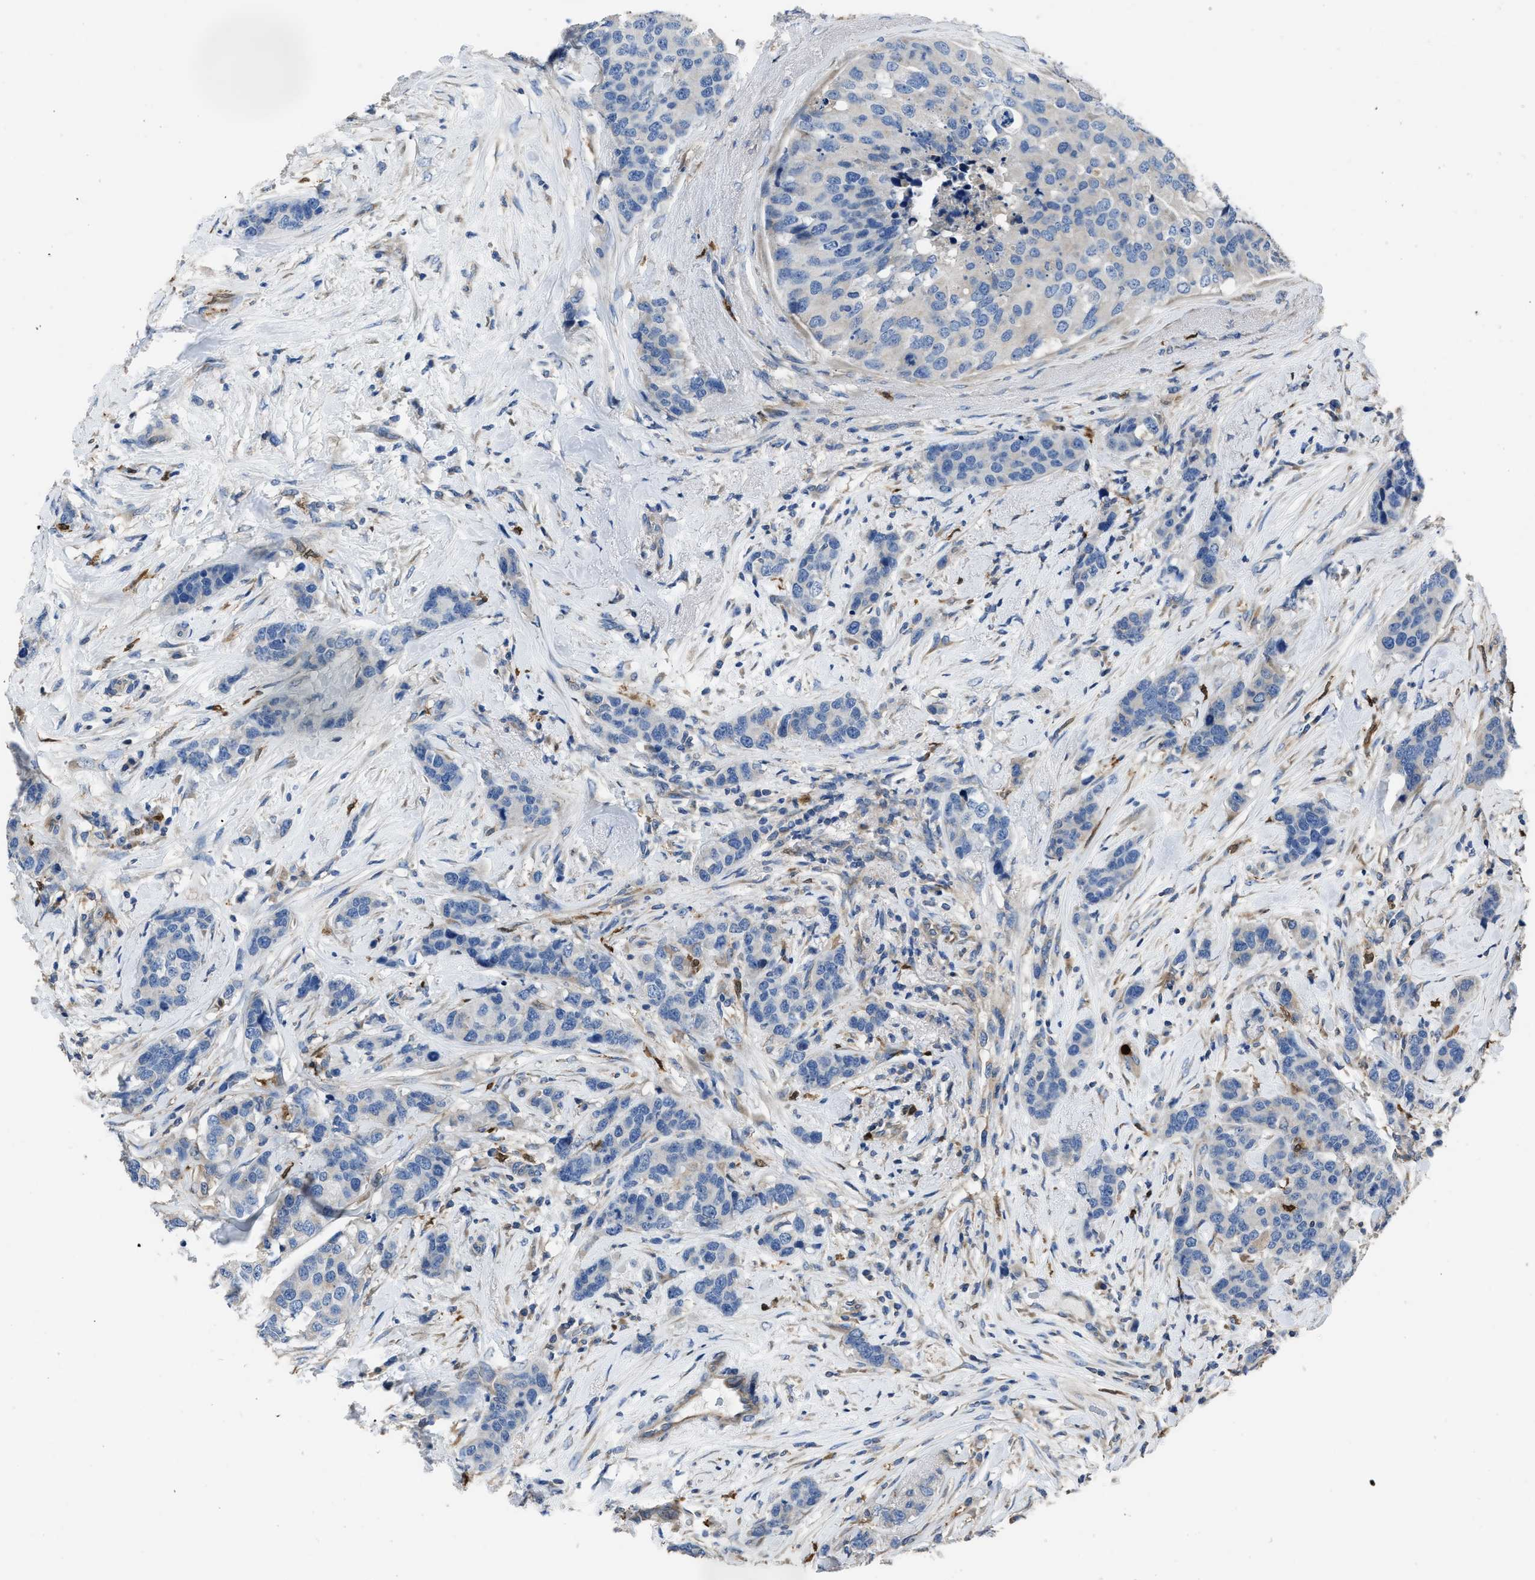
{"staining": {"intensity": "negative", "quantity": "none", "location": "none"}, "tissue": "breast cancer", "cell_type": "Tumor cells", "image_type": "cancer", "snomed": [{"axis": "morphology", "description": "Lobular carcinoma"}, {"axis": "topography", "description": "Breast"}], "caption": "This histopathology image is of breast cancer stained with IHC to label a protein in brown with the nuclei are counter-stained blue. There is no positivity in tumor cells. Nuclei are stained in blue.", "gene": "ANGPT1", "patient": {"sex": "female", "age": 59}}